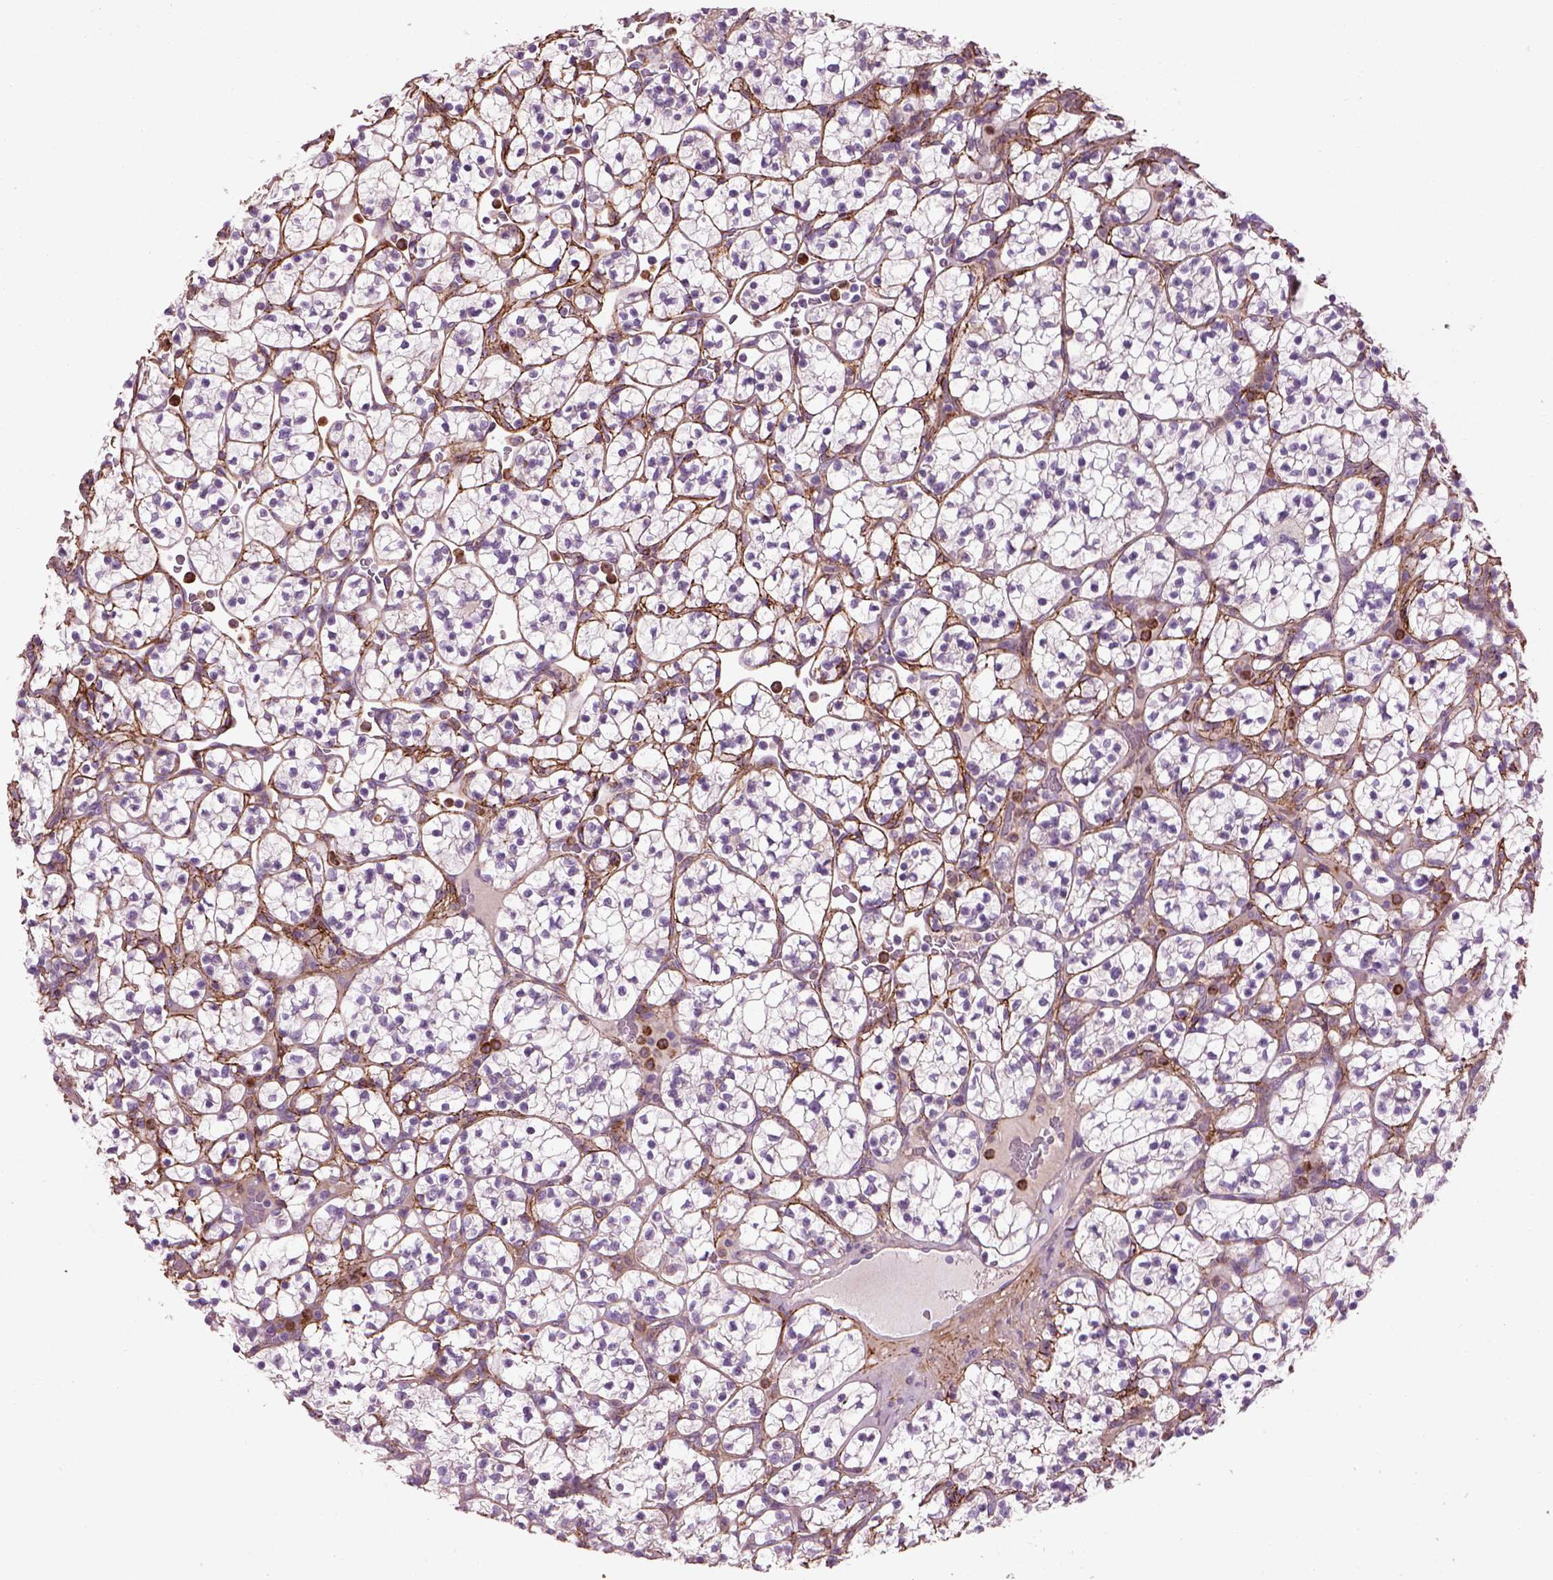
{"staining": {"intensity": "negative", "quantity": "none", "location": "none"}, "tissue": "renal cancer", "cell_type": "Tumor cells", "image_type": "cancer", "snomed": [{"axis": "morphology", "description": "Adenocarcinoma, NOS"}, {"axis": "topography", "description": "Kidney"}], "caption": "The image demonstrates no staining of tumor cells in renal adenocarcinoma. (DAB (3,3'-diaminobenzidine) immunohistochemistry with hematoxylin counter stain).", "gene": "EMILIN2", "patient": {"sex": "female", "age": 89}}